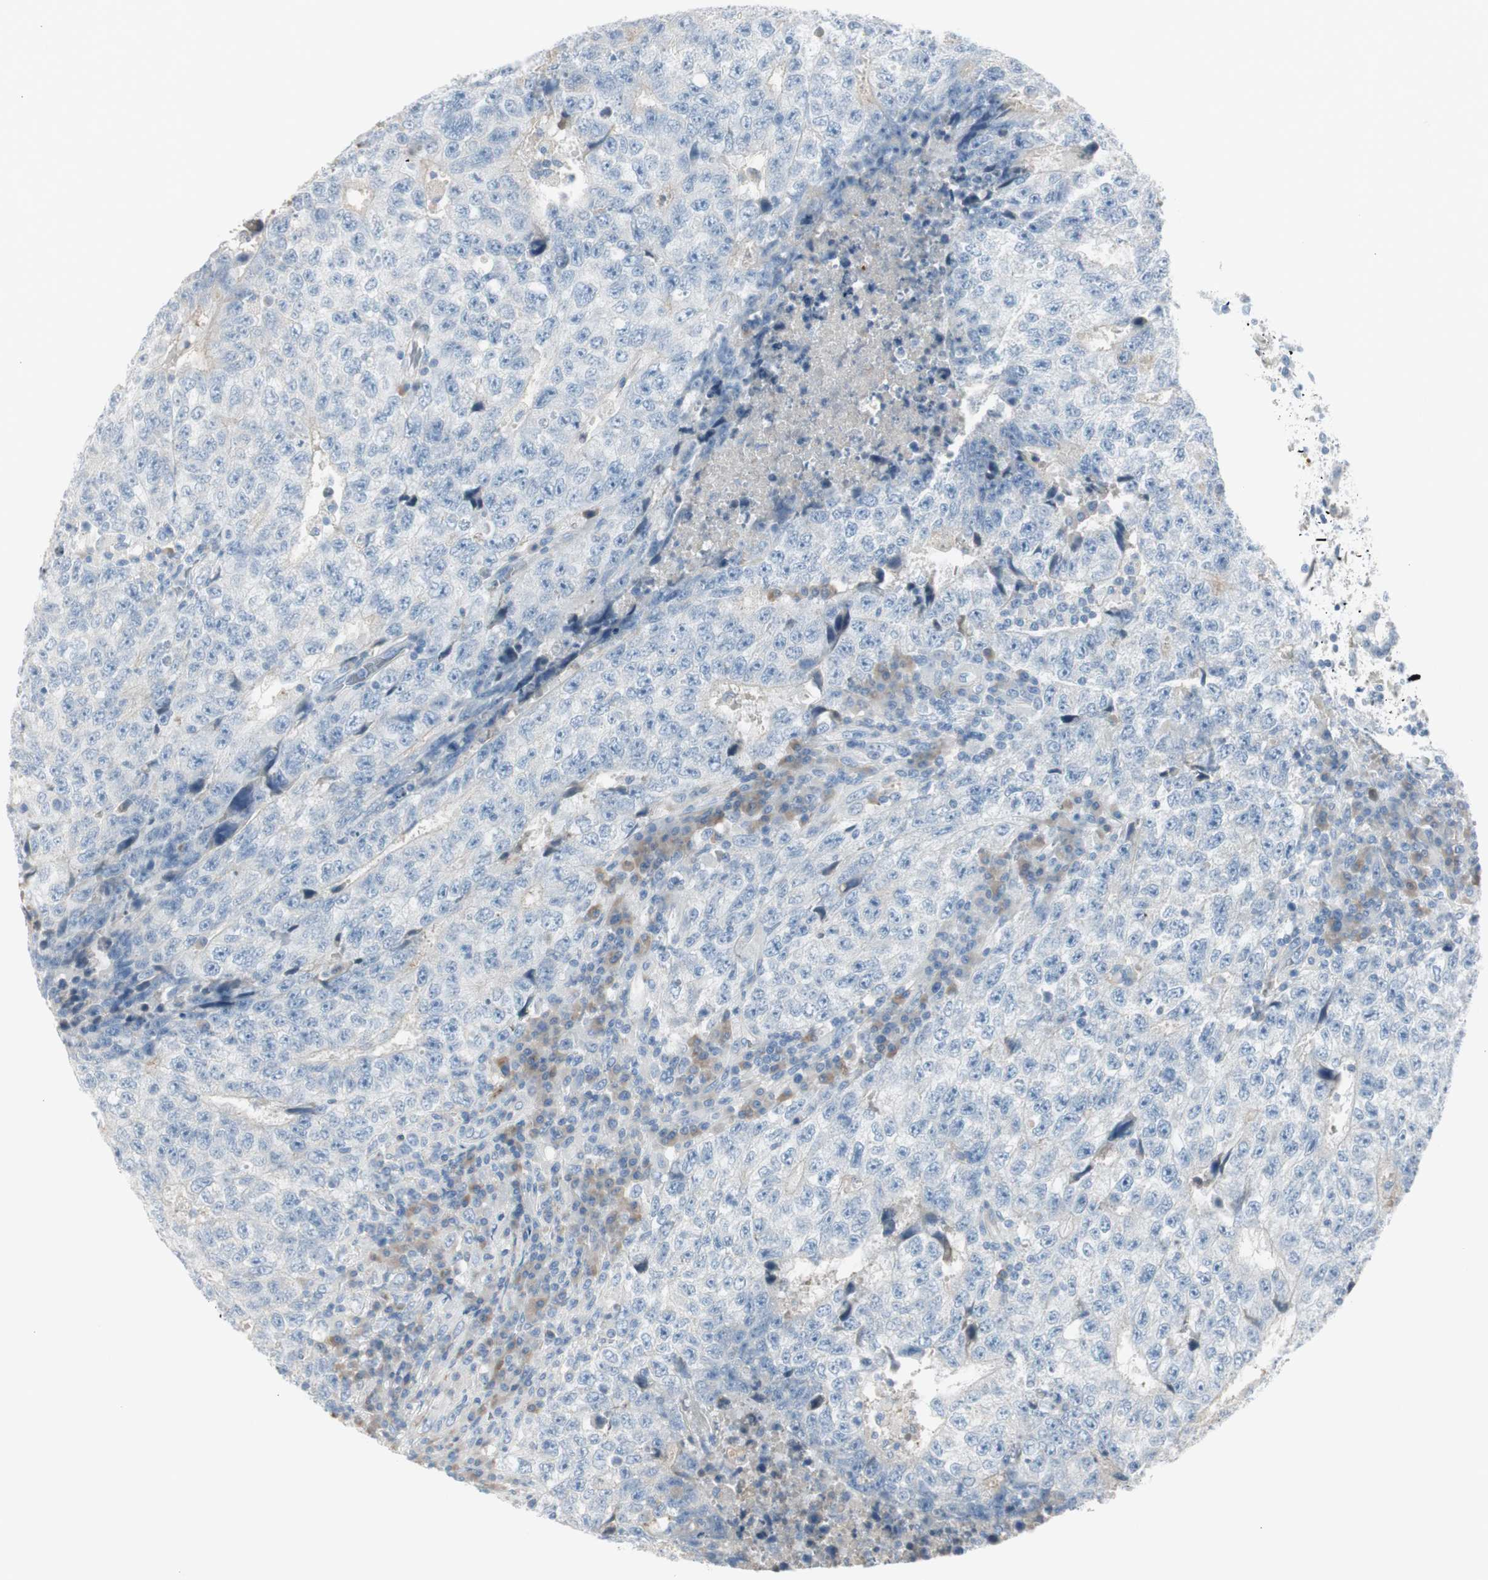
{"staining": {"intensity": "negative", "quantity": "none", "location": "none"}, "tissue": "testis cancer", "cell_type": "Tumor cells", "image_type": "cancer", "snomed": [{"axis": "morphology", "description": "Necrosis, NOS"}, {"axis": "morphology", "description": "Carcinoma, Embryonal, NOS"}, {"axis": "topography", "description": "Testis"}], "caption": "Protein analysis of testis embryonal carcinoma reveals no significant expression in tumor cells.", "gene": "CACNA2D1", "patient": {"sex": "male", "age": 19}}